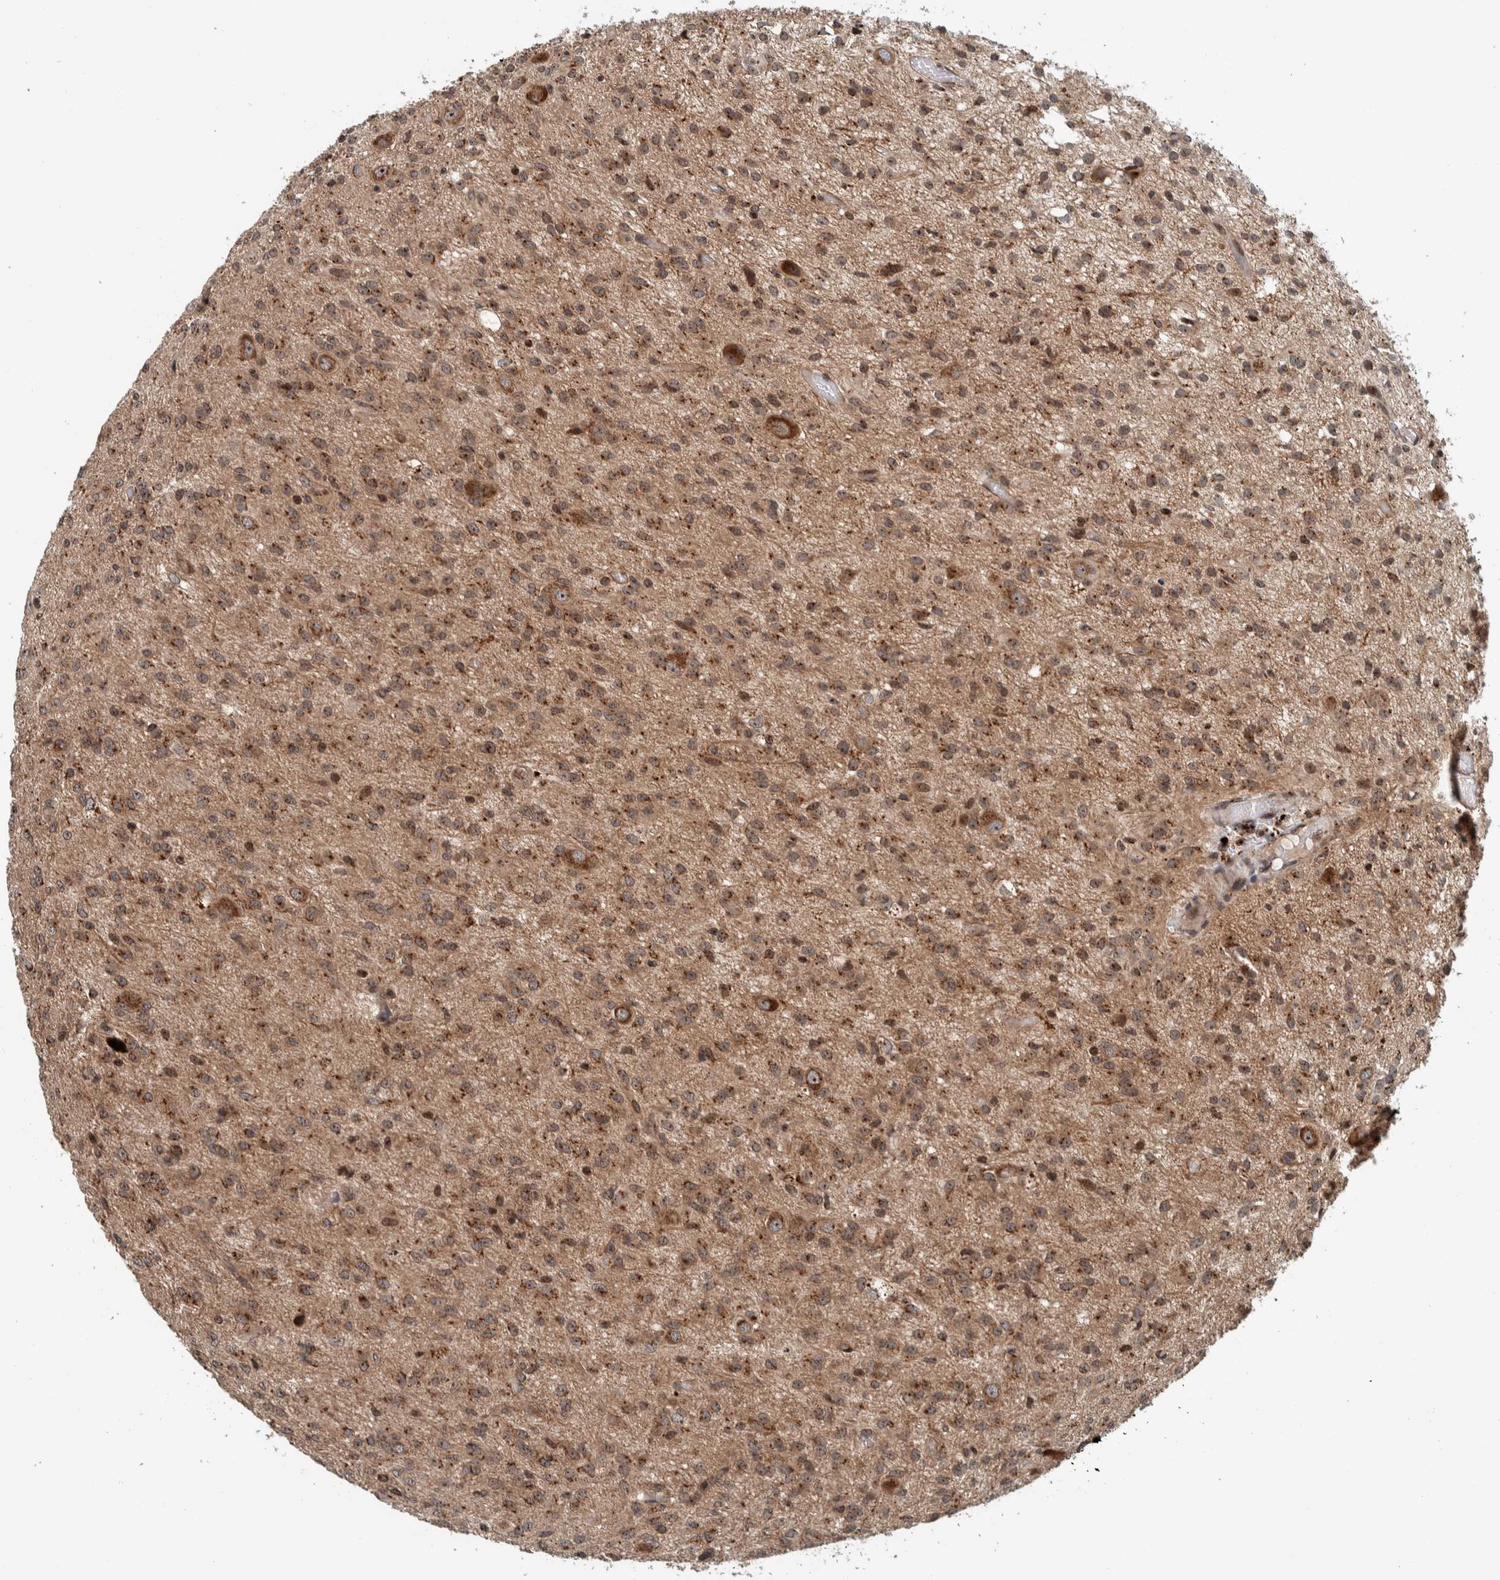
{"staining": {"intensity": "weak", "quantity": ">75%", "location": "cytoplasmic/membranous"}, "tissue": "glioma", "cell_type": "Tumor cells", "image_type": "cancer", "snomed": [{"axis": "morphology", "description": "Glioma, malignant, High grade"}, {"axis": "topography", "description": "Brain"}], "caption": "Immunohistochemistry staining of glioma, which displays low levels of weak cytoplasmic/membranous positivity in approximately >75% of tumor cells indicating weak cytoplasmic/membranous protein positivity. The staining was performed using DAB (3,3'-diaminobenzidine) (brown) for protein detection and nuclei were counterstained in hematoxylin (blue).", "gene": "CCDC182", "patient": {"sex": "female", "age": 59}}